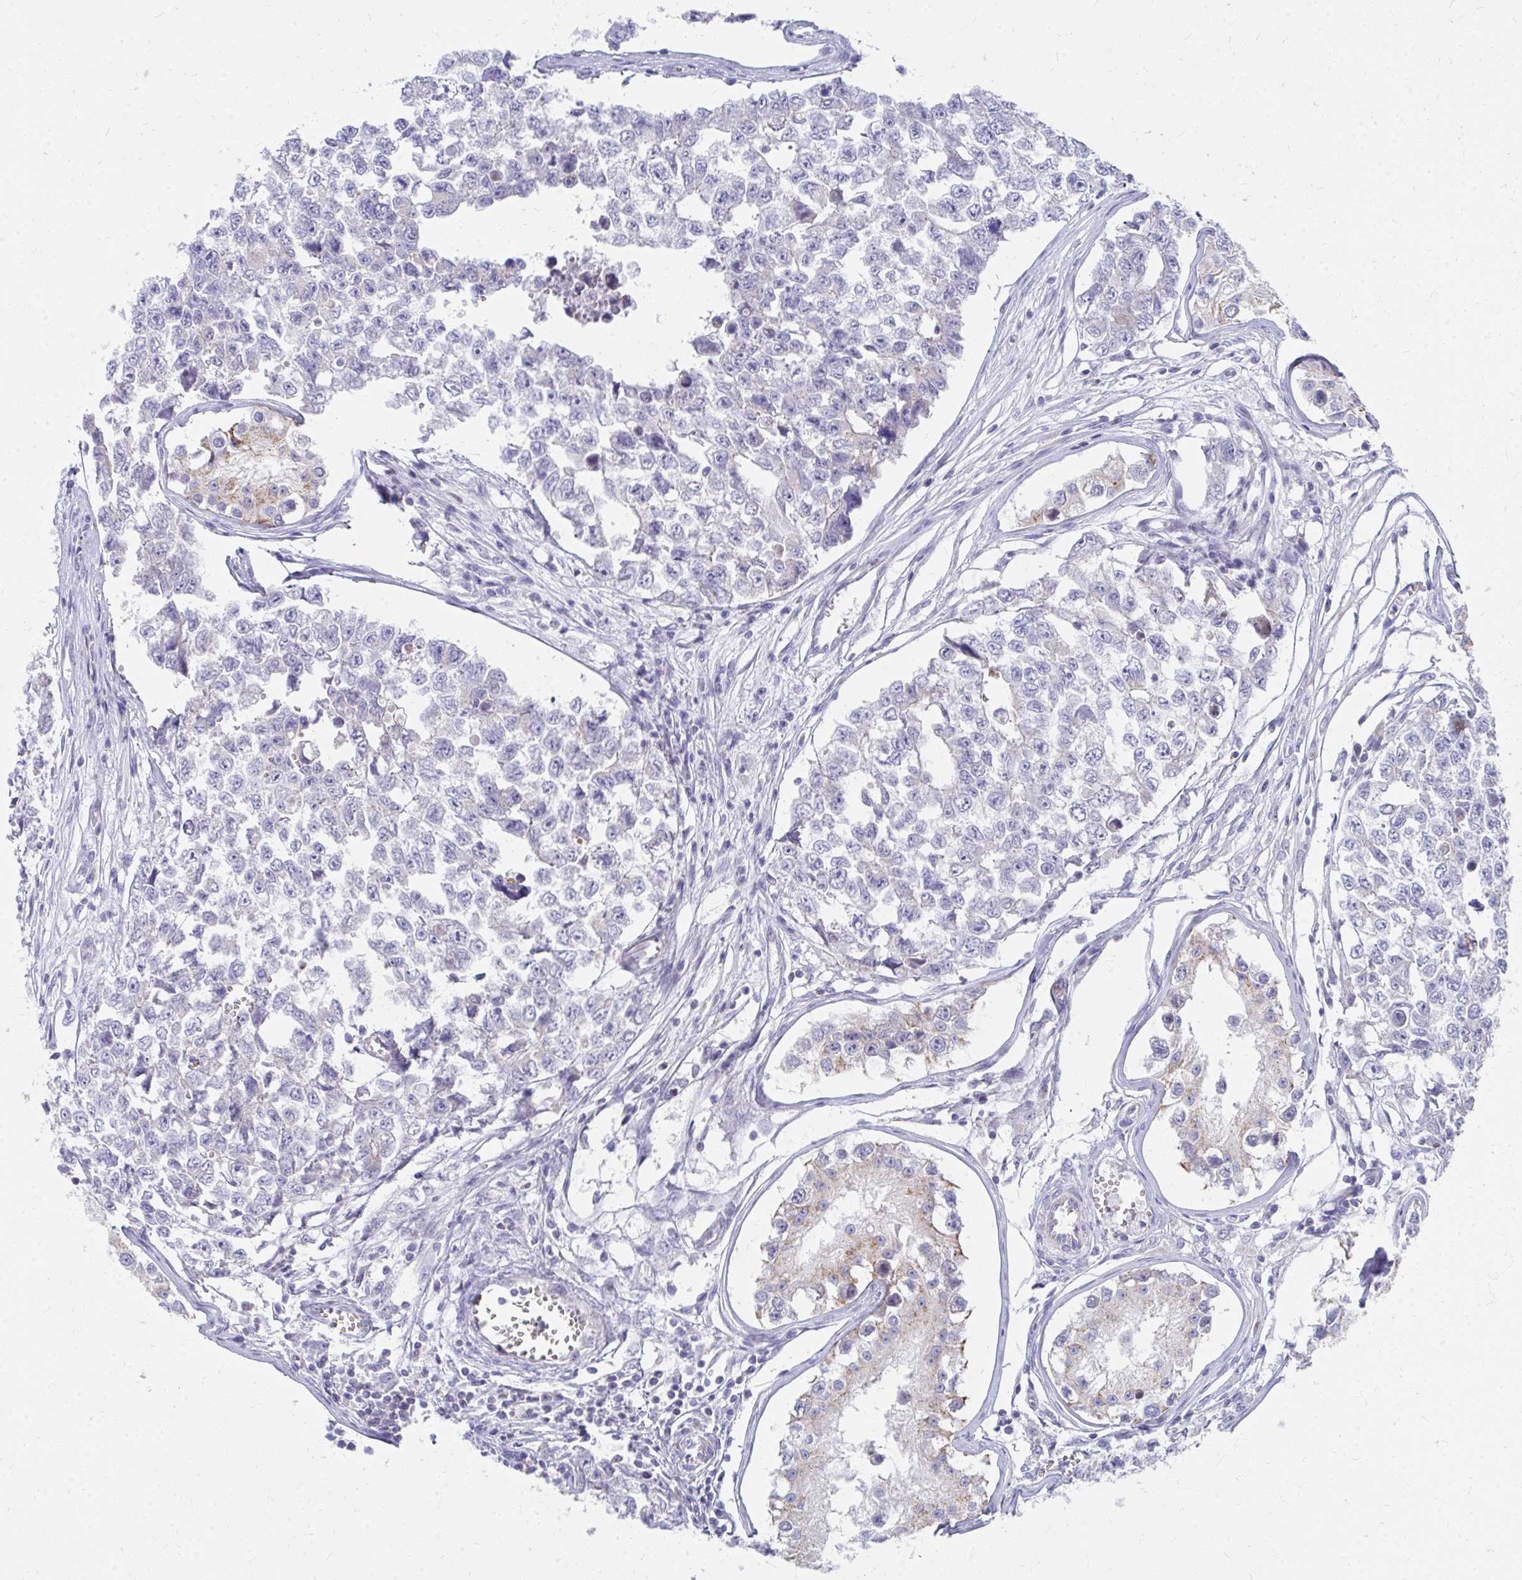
{"staining": {"intensity": "negative", "quantity": "none", "location": "none"}, "tissue": "testis cancer", "cell_type": "Tumor cells", "image_type": "cancer", "snomed": [{"axis": "morphology", "description": "Carcinoma, Embryonal, NOS"}, {"axis": "topography", "description": "Testis"}], "caption": "IHC photomicrograph of neoplastic tissue: human testis embryonal carcinoma stained with DAB demonstrates no significant protein expression in tumor cells. Nuclei are stained in blue.", "gene": "IL37", "patient": {"sex": "male", "age": 18}}